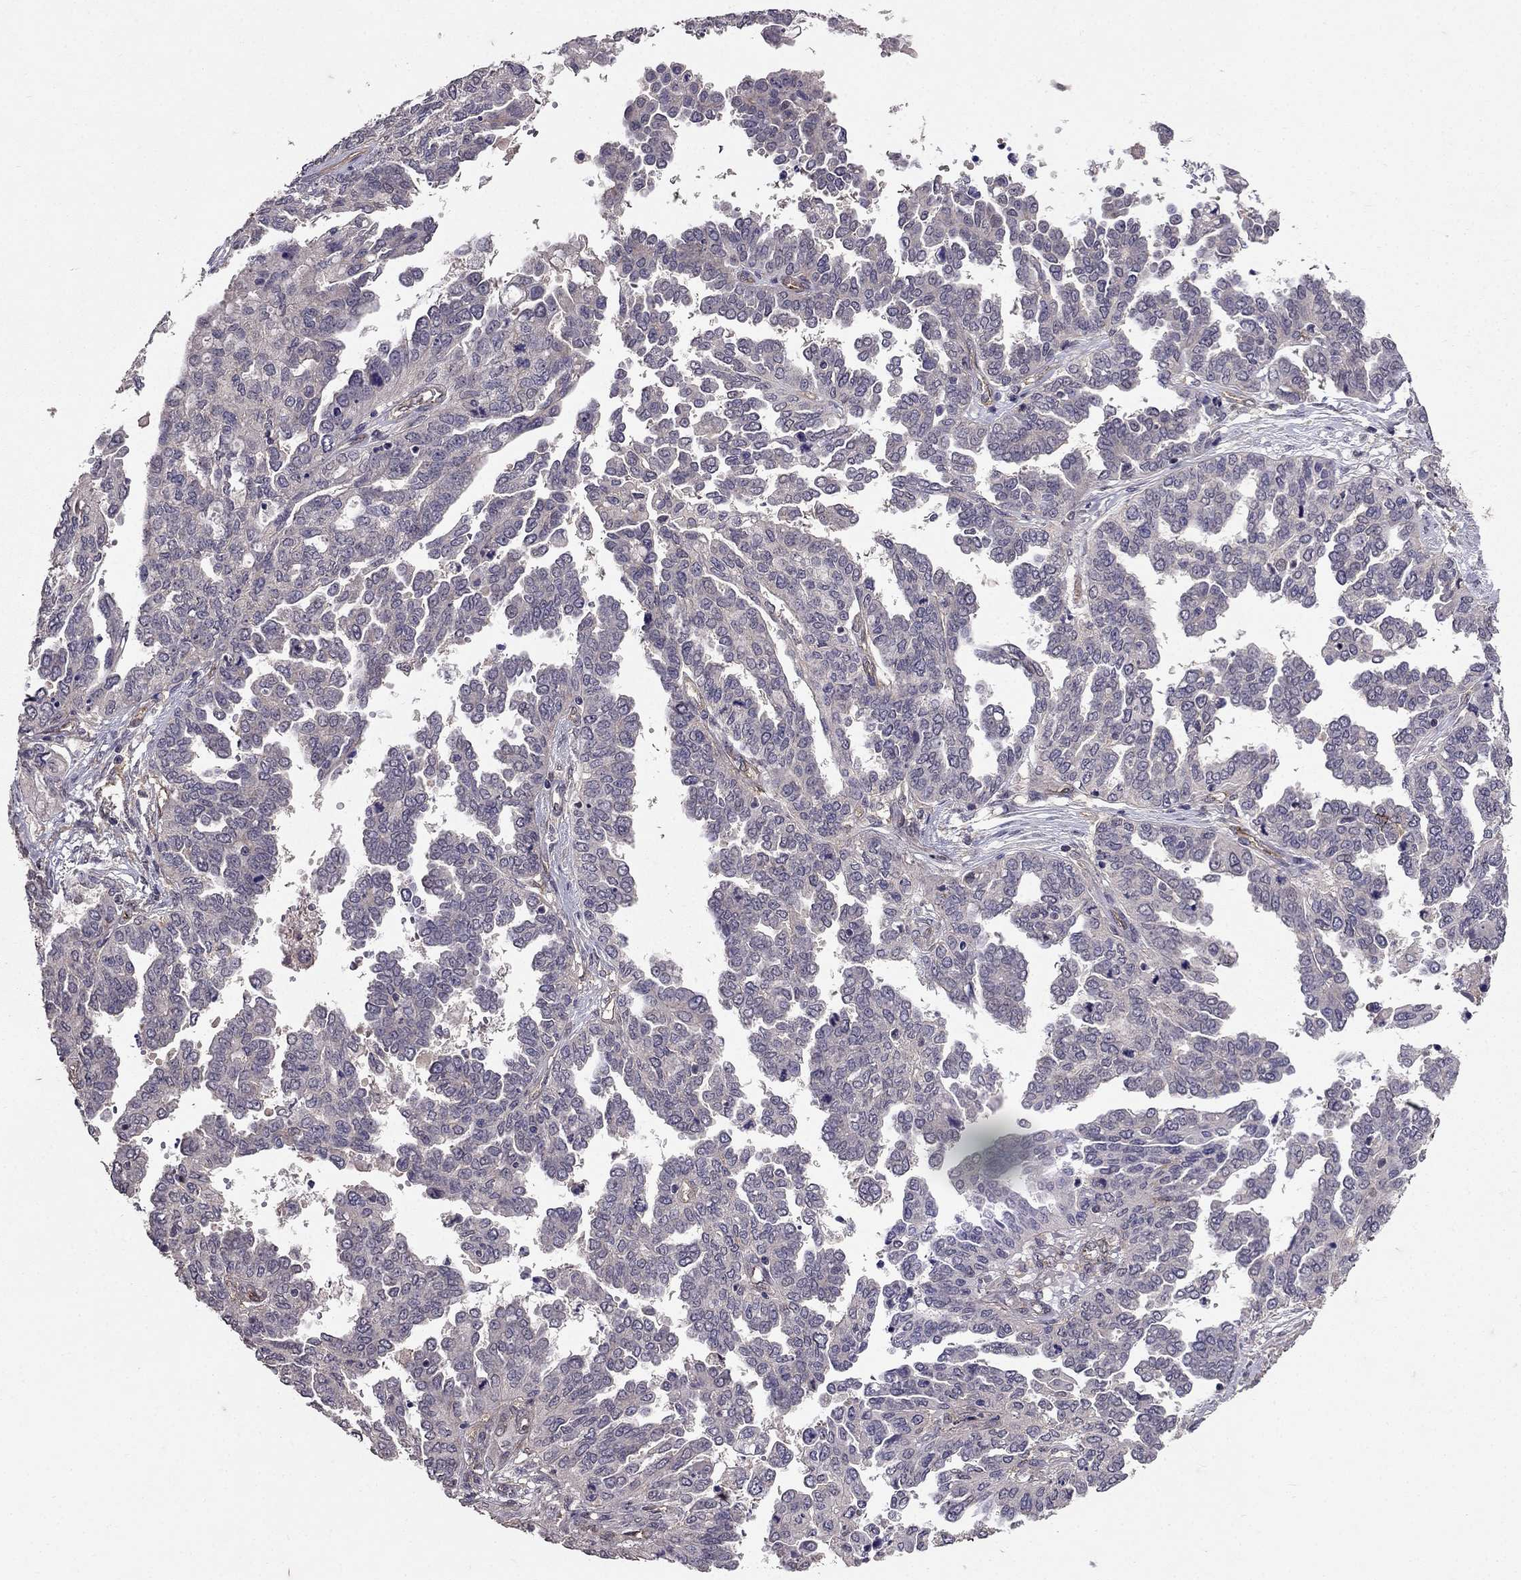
{"staining": {"intensity": "negative", "quantity": "none", "location": "none"}, "tissue": "ovarian cancer", "cell_type": "Tumor cells", "image_type": "cancer", "snomed": [{"axis": "morphology", "description": "Cystadenocarcinoma, serous, NOS"}, {"axis": "topography", "description": "Ovary"}], "caption": "This photomicrograph is of serous cystadenocarcinoma (ovarian) stained with immunohistochemistry to label a protein in brown with the nuclei are counter-stained blue. There is no expression in tumor cells. (Brightfield microscopy of DAB immunohistochemistry at high magnification).", "gene": "RASIP1", "patient": {"sex": "female", "age": 53}}